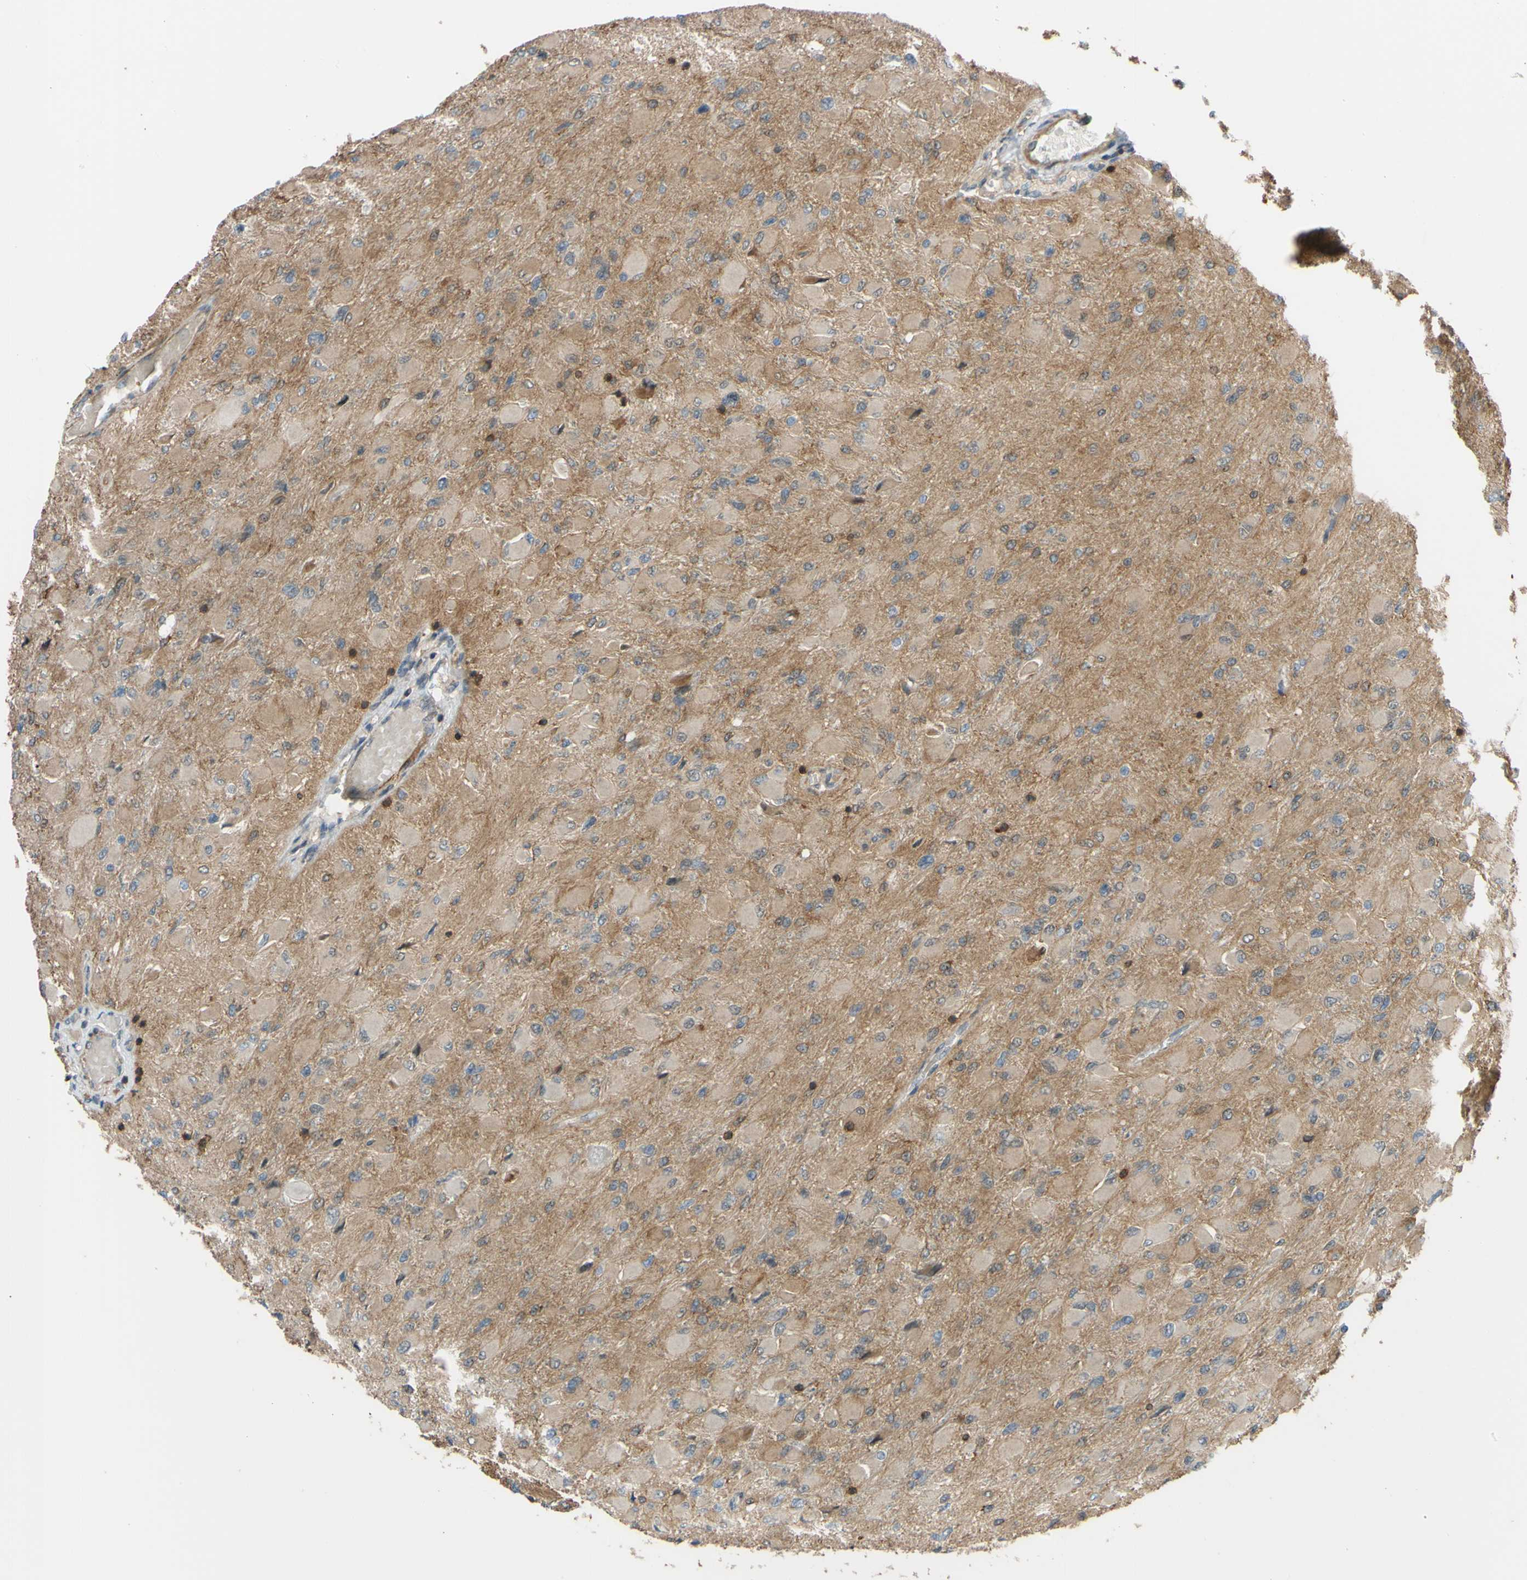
{"staining": {"intensity": "weak", "quantity": ">75%", "location": "cytoplasmic/membranous"}, "tissue": "glioma", "cell_type": "Tumor cells", "image_type": "cancer", "snomed": [{"axis": "morphology", "description": "Glioma, malignant, High grade"}, {"axis": "topography", "description": "Cerebral cortex"}], "caption": "A high-resolution image shows immunohistochemistry staining of malignant high-grade glioma, which reveals weak cytoplasmic/membranous positivity in about >75% of tumor cells.", "gene": "ADD3", "patient": {"sex": "female", "age": 36}}